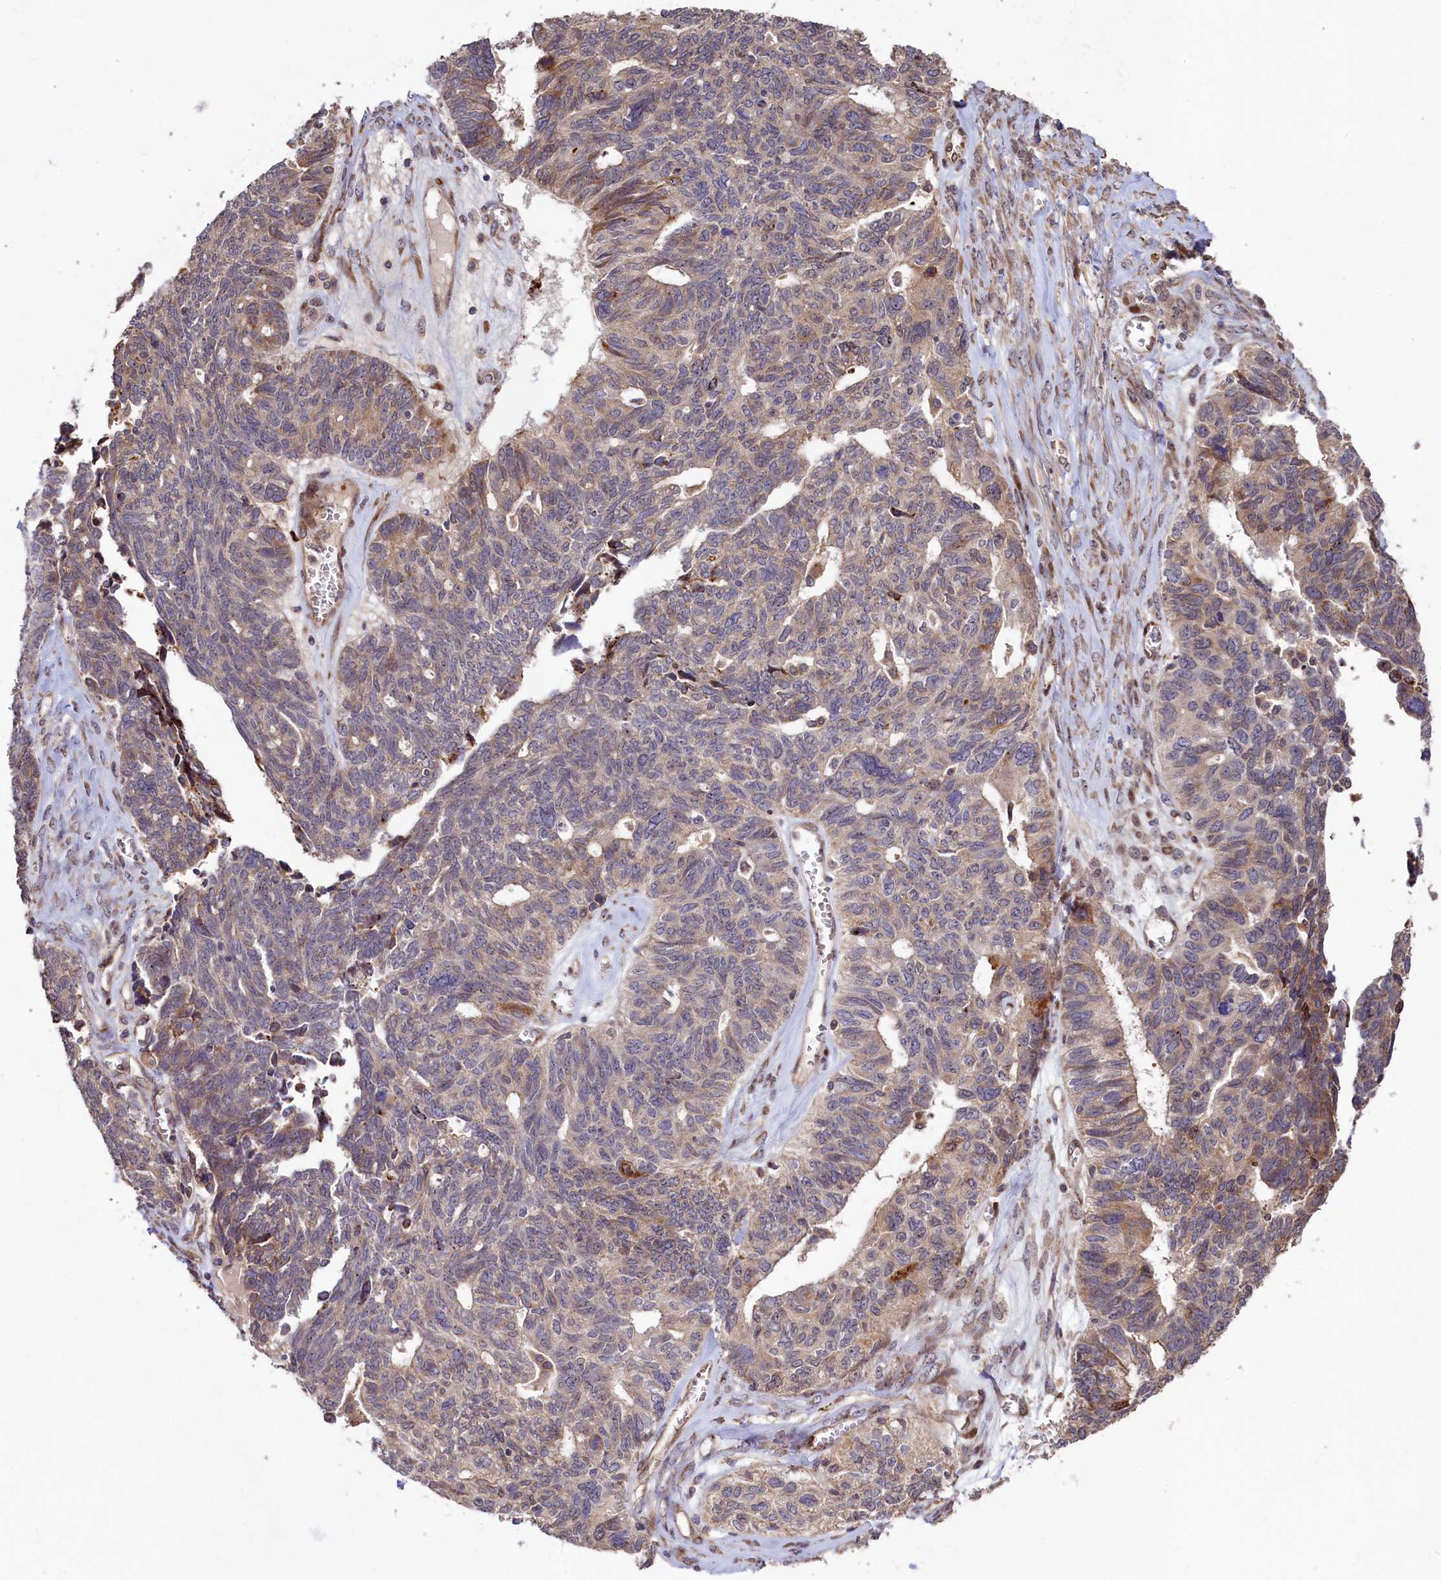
{"staining": {"intensity": "weak", "quantity": "25%-75%", "location": "cytoplasmic/membranous"}, "tissue": "ovarian cancer", "cell_type": "Tumor cells", "image_type": "cancer", "snomed": [{"axis": "morphology", "description": "Cystadenocarcinoma, serous, NOS"}, {"axis": "topography", "description": "Ovary"}], "caption": "This is a photomicrograph of immunohistochemistry staining of serous cystadenocarcinoma (ovarian), which shows weak positivity in the cytoplasmic/membranous of tumor cells.", "gene": "C5orf15", "patient": {"sex": "female", "age": 79}}